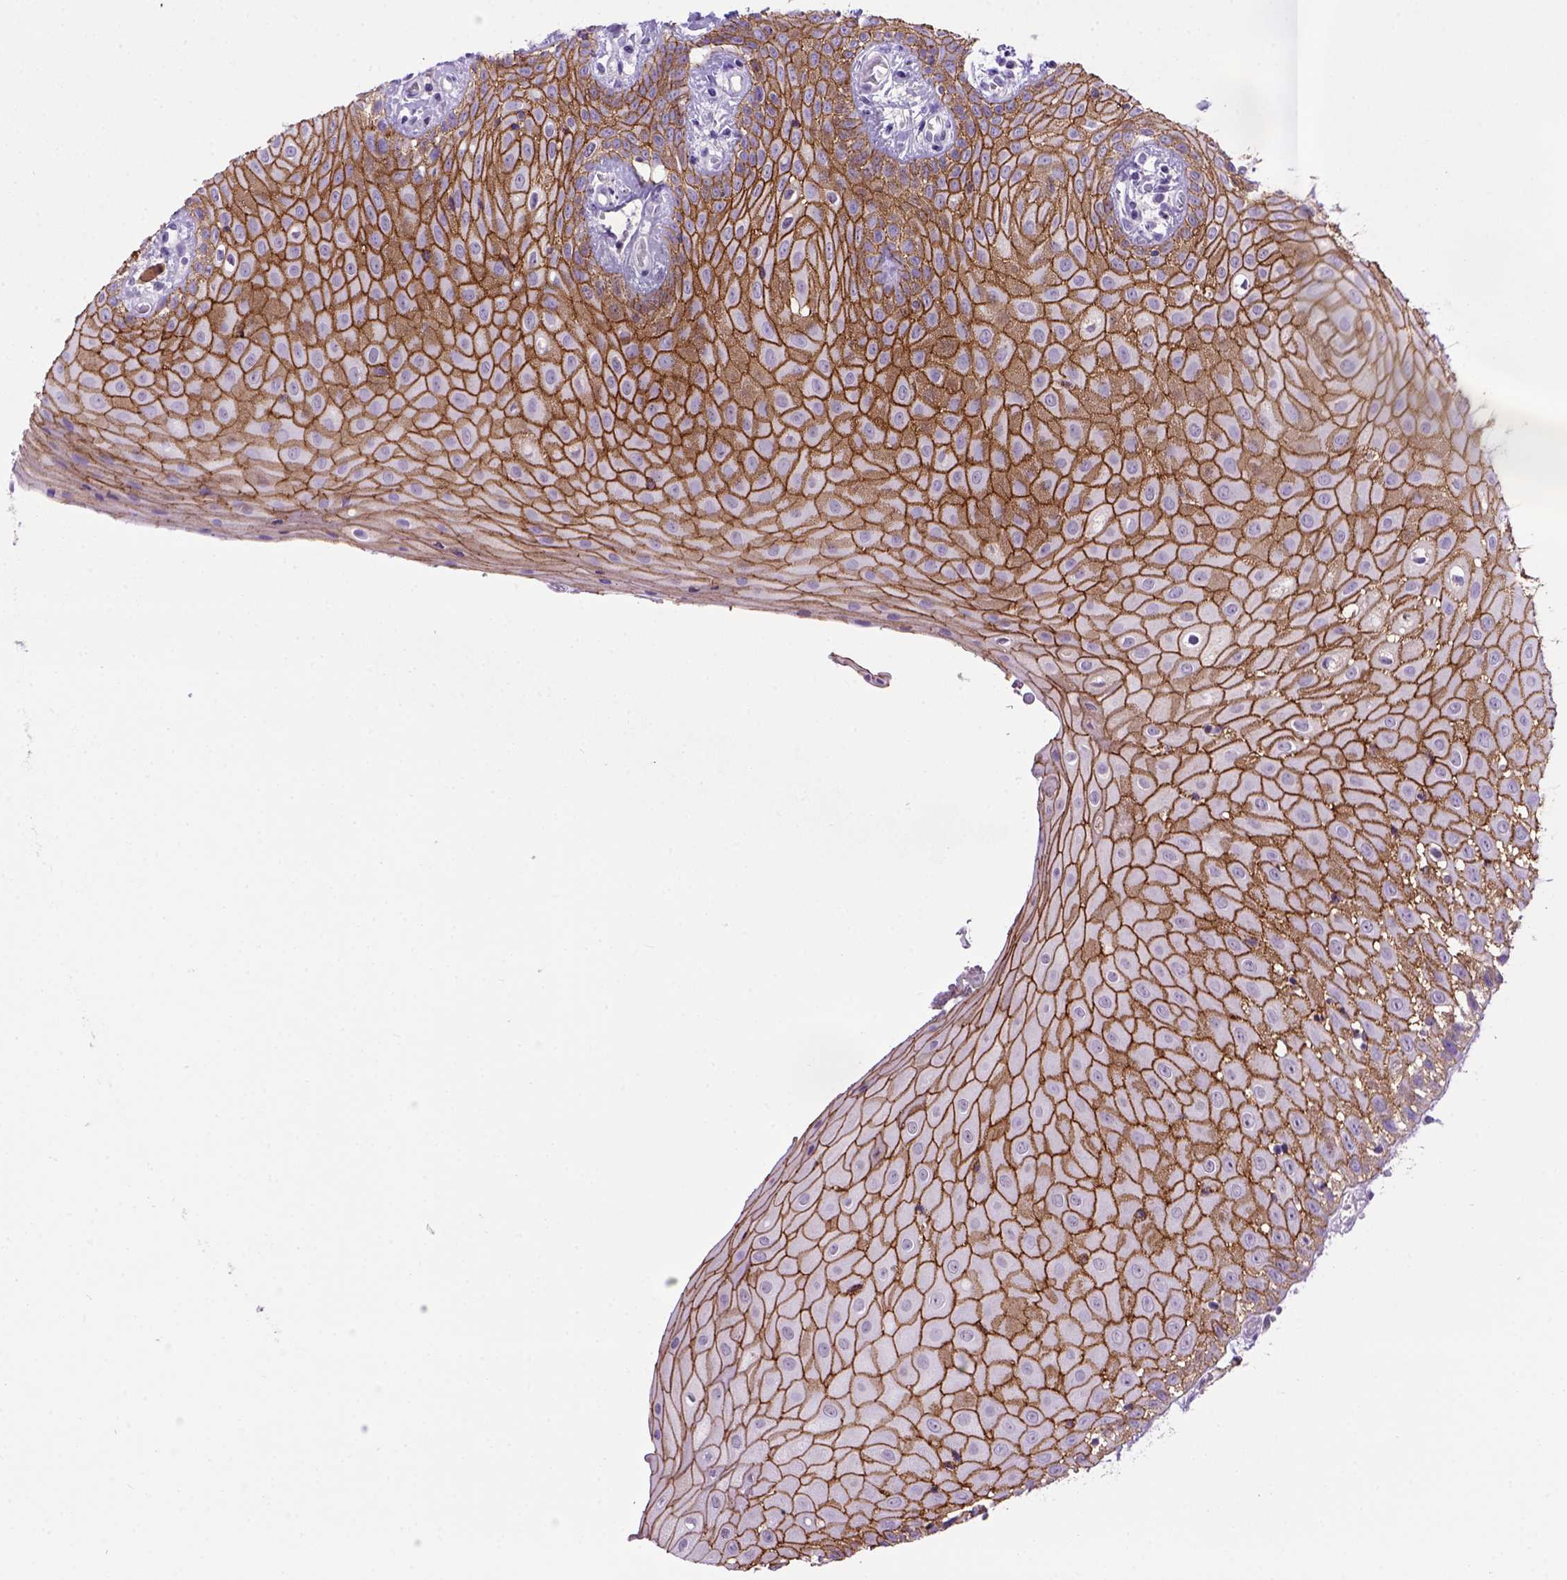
{"staining": {"intensity": "moderate", "quantity": ">75%", "location": "cytoplasmic/membranous"}, "tissue": "head and neck cancer", "cell_type": "Tumor cells", "image_type": "cancer", "snomed": [{"axis": "morphology", "description": "Normal tissue, NOS"}, {"axis": "morphology", "description": "Squamous cell carcinoma, NOS"}, {"axis": "topography", "description": "Oral tissue"}, {"axis": "topography", "description": "Salivary gland"}, {"axis": "topography", "description": "Head-Neck"}], "caption": "An immunohistochemistry (IHC) photomicrograph of neoplastic tissue is shown. Protein staining in brown labels moderate cytoplasmic/membranous positivity in head and neck cancer within tumor cells.", "gene": "CDH1", "patient": {"sex": "female", "age": 62}}